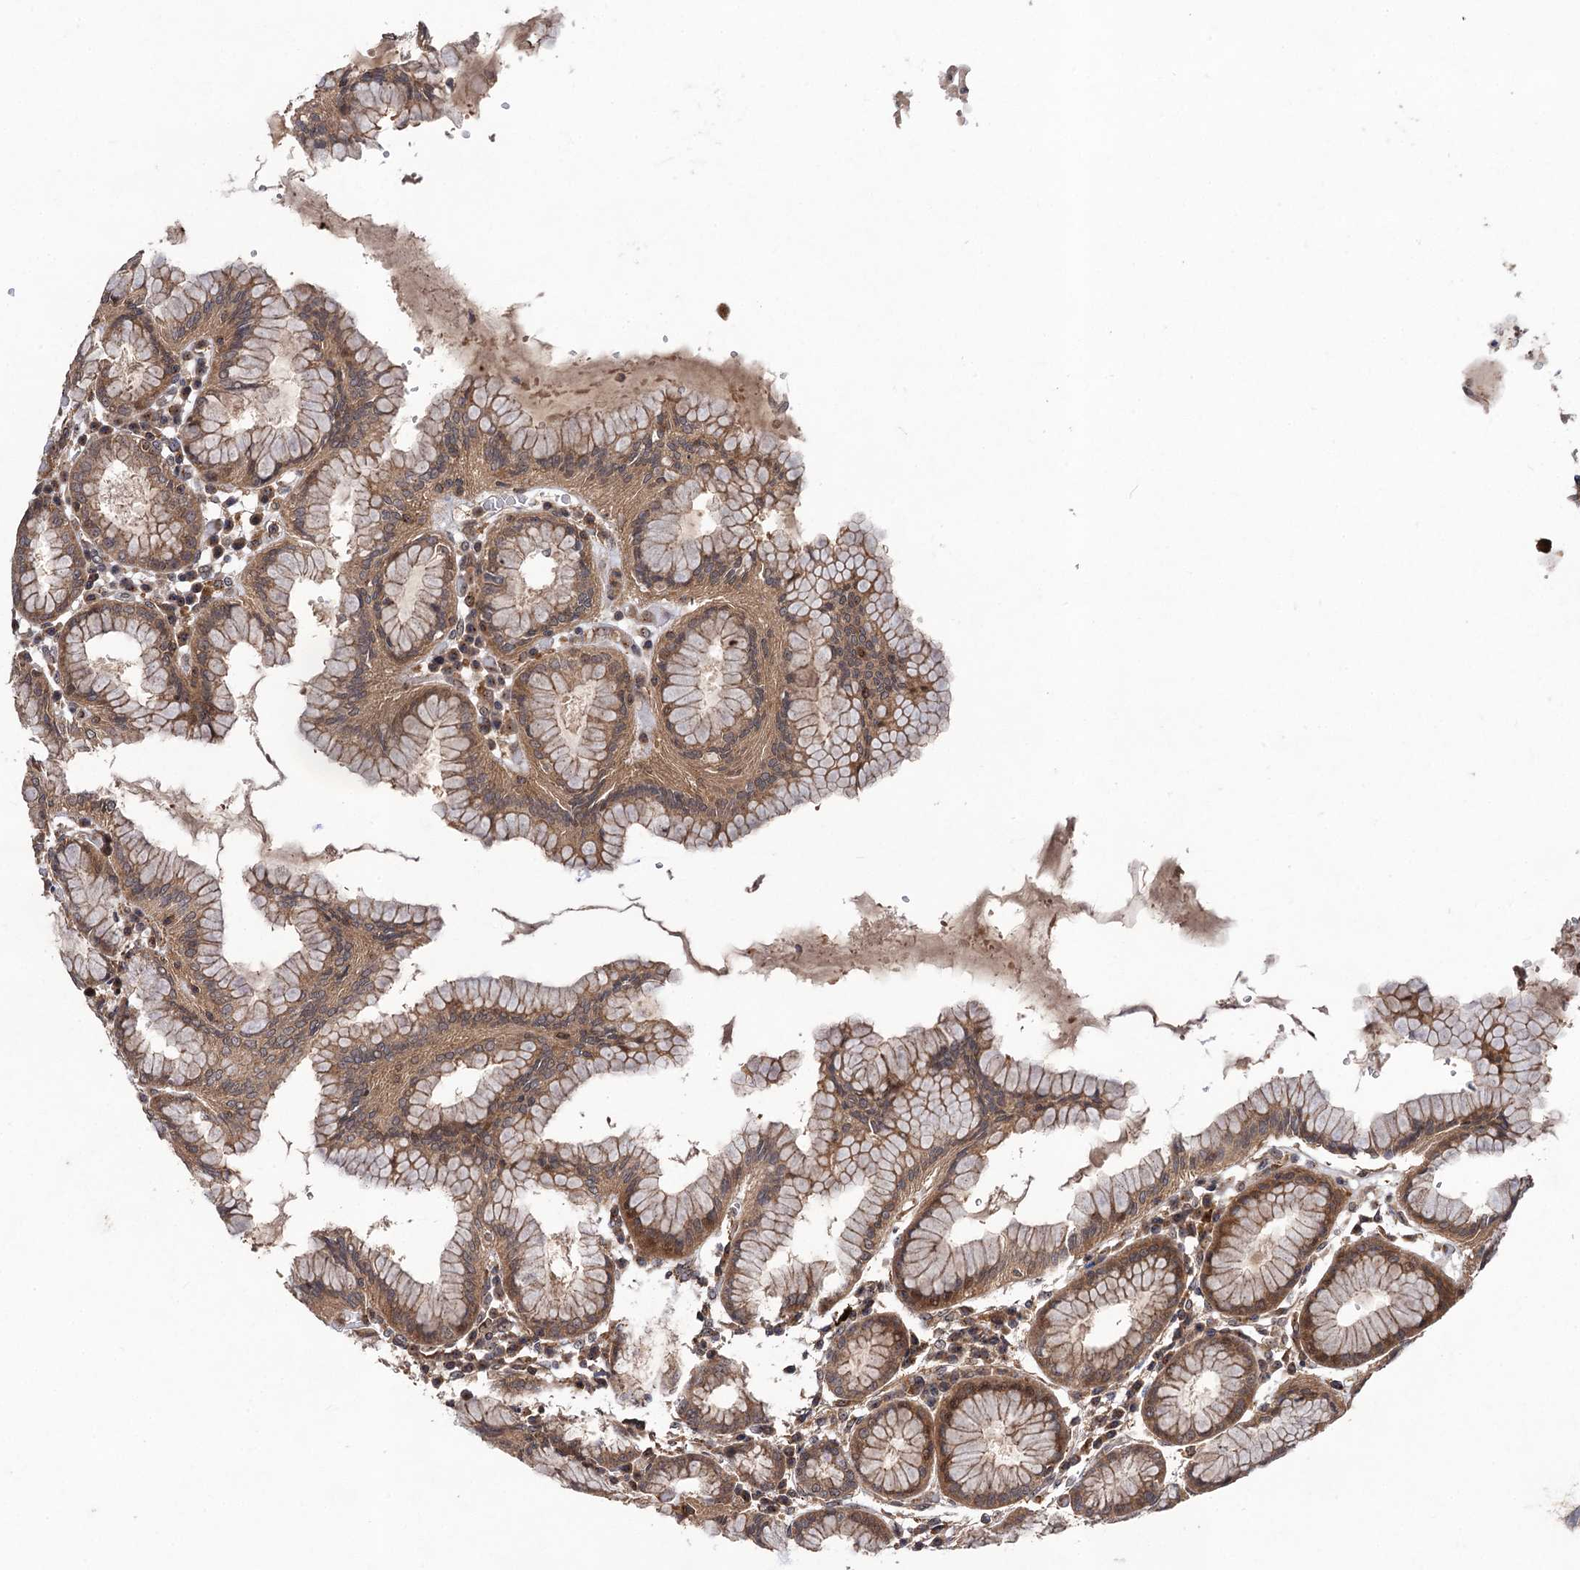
{"staining": {"intensity": "moderate", "quantity": ">75%", "location": "cytoplasmic/membranous"}, "tissue": "stomach", "cell_type": "Glandular cells", "image_type": "normal", "snomed": [{"axis": "morphology", "description": "Normal tissue, NOS"}, {"axis": "topography", "description": "Stomach"}, {"axis": "topography", "description": "Stomach, lower"}], "caption": "Protein staining exhibits moderate cytoplasmic/membranous expression in approximately >75% of glandular cells in normal stomach. Nuclei are stained in blue.", "gene": "KXD1", "patient": {"sex": "female", "age": 56}}